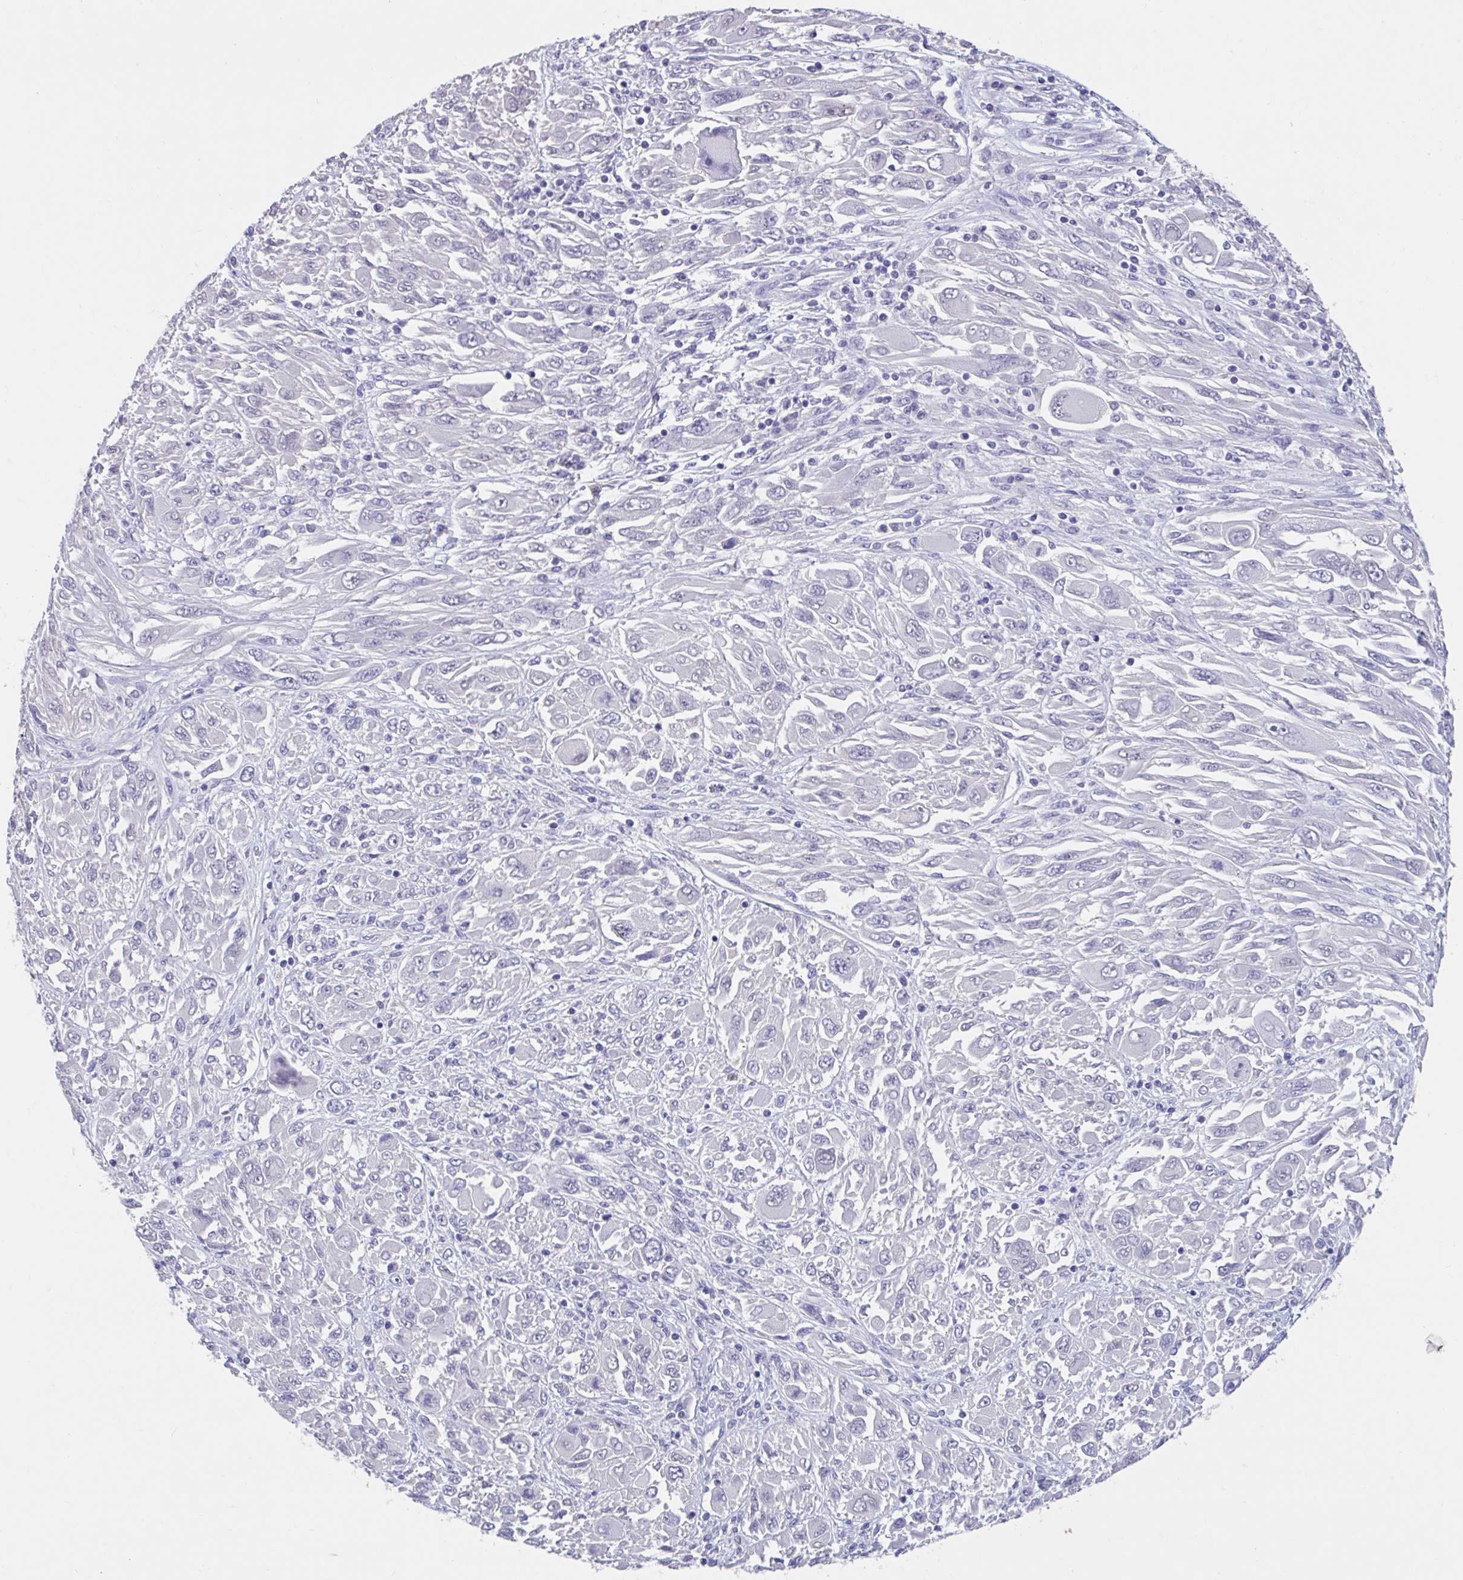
{"staining": {"intensity": "negative", "quantity": "none", "location": "none"}, "tissue": "melanoma", "cell_type": "Tumor cells", "image_type": "cancer", "snomed": [{"axis": "morphology", "description": "Malignant melanoma, NOS"}, {"axis": "topography", "description": "Skin"}], "caption": "This is a photomicrograph of IHC staining of melanoma, which shows no staining in tumor cells.", "gene": "GPR162", "patient": {"sex": "female", "age": 91}}